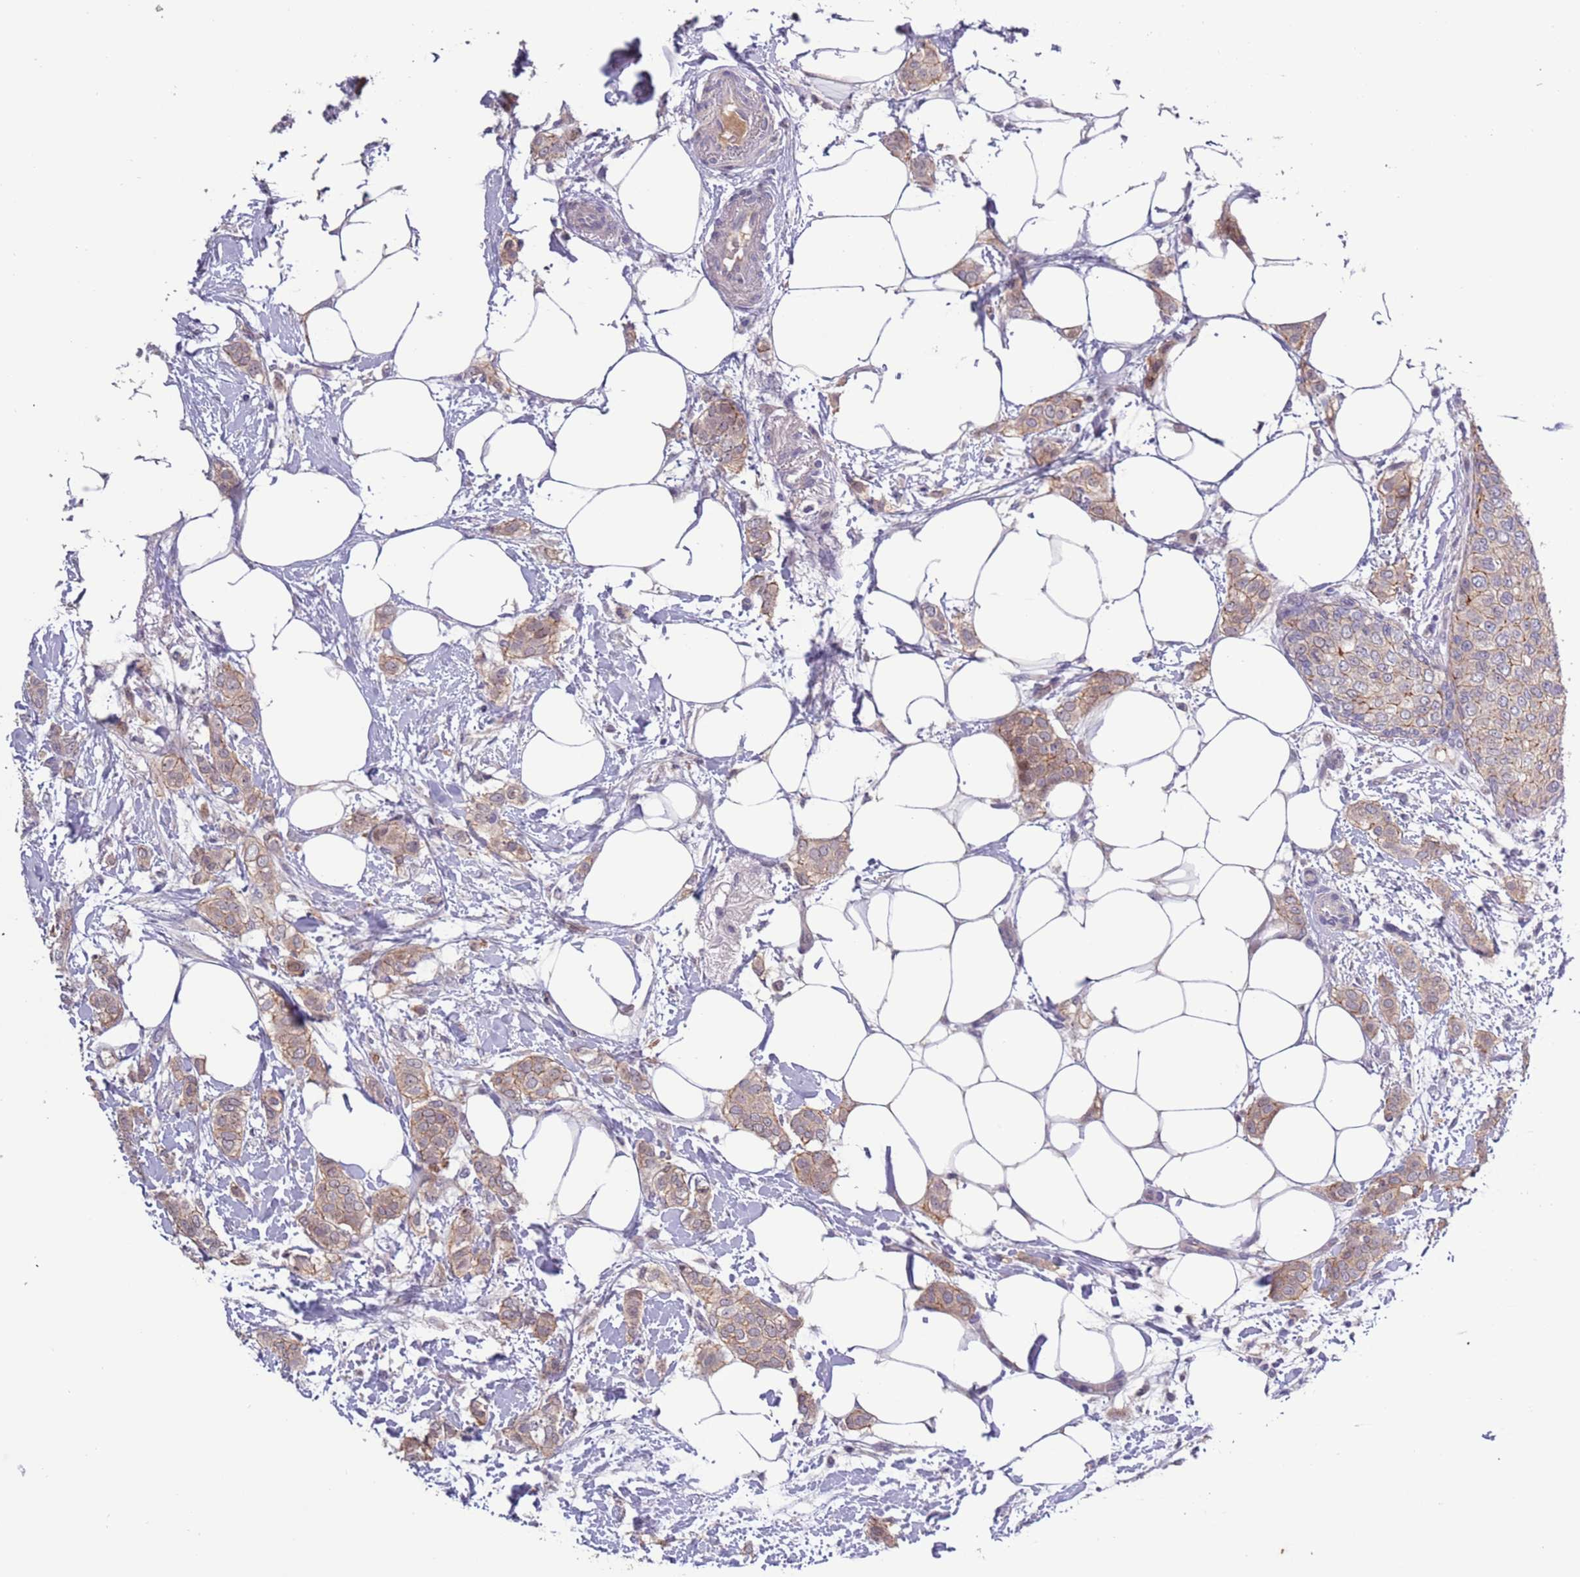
{"staining": {"intensity": "moderate", "quantity": ">75%", "location": "cytoplasmic/membranous"}, "tissue": "breast cancer", "cell_type": "Tumor cells", "image_type": "cancer", "snomed": [{"axis": "morphology", "description": "Duct carcinoma"}, {"axis": "topography", "description": "Breast"}], "caption": "A micrograph showing moderate cytoplasmic/membranous staining in about >75% of tumor cells in breast infiltrating ductal carcinoma, as visualized by brown immunohistochemical staining.", "gene": "SHROOM3", "patient": {"sex": "female", "age": 72}}